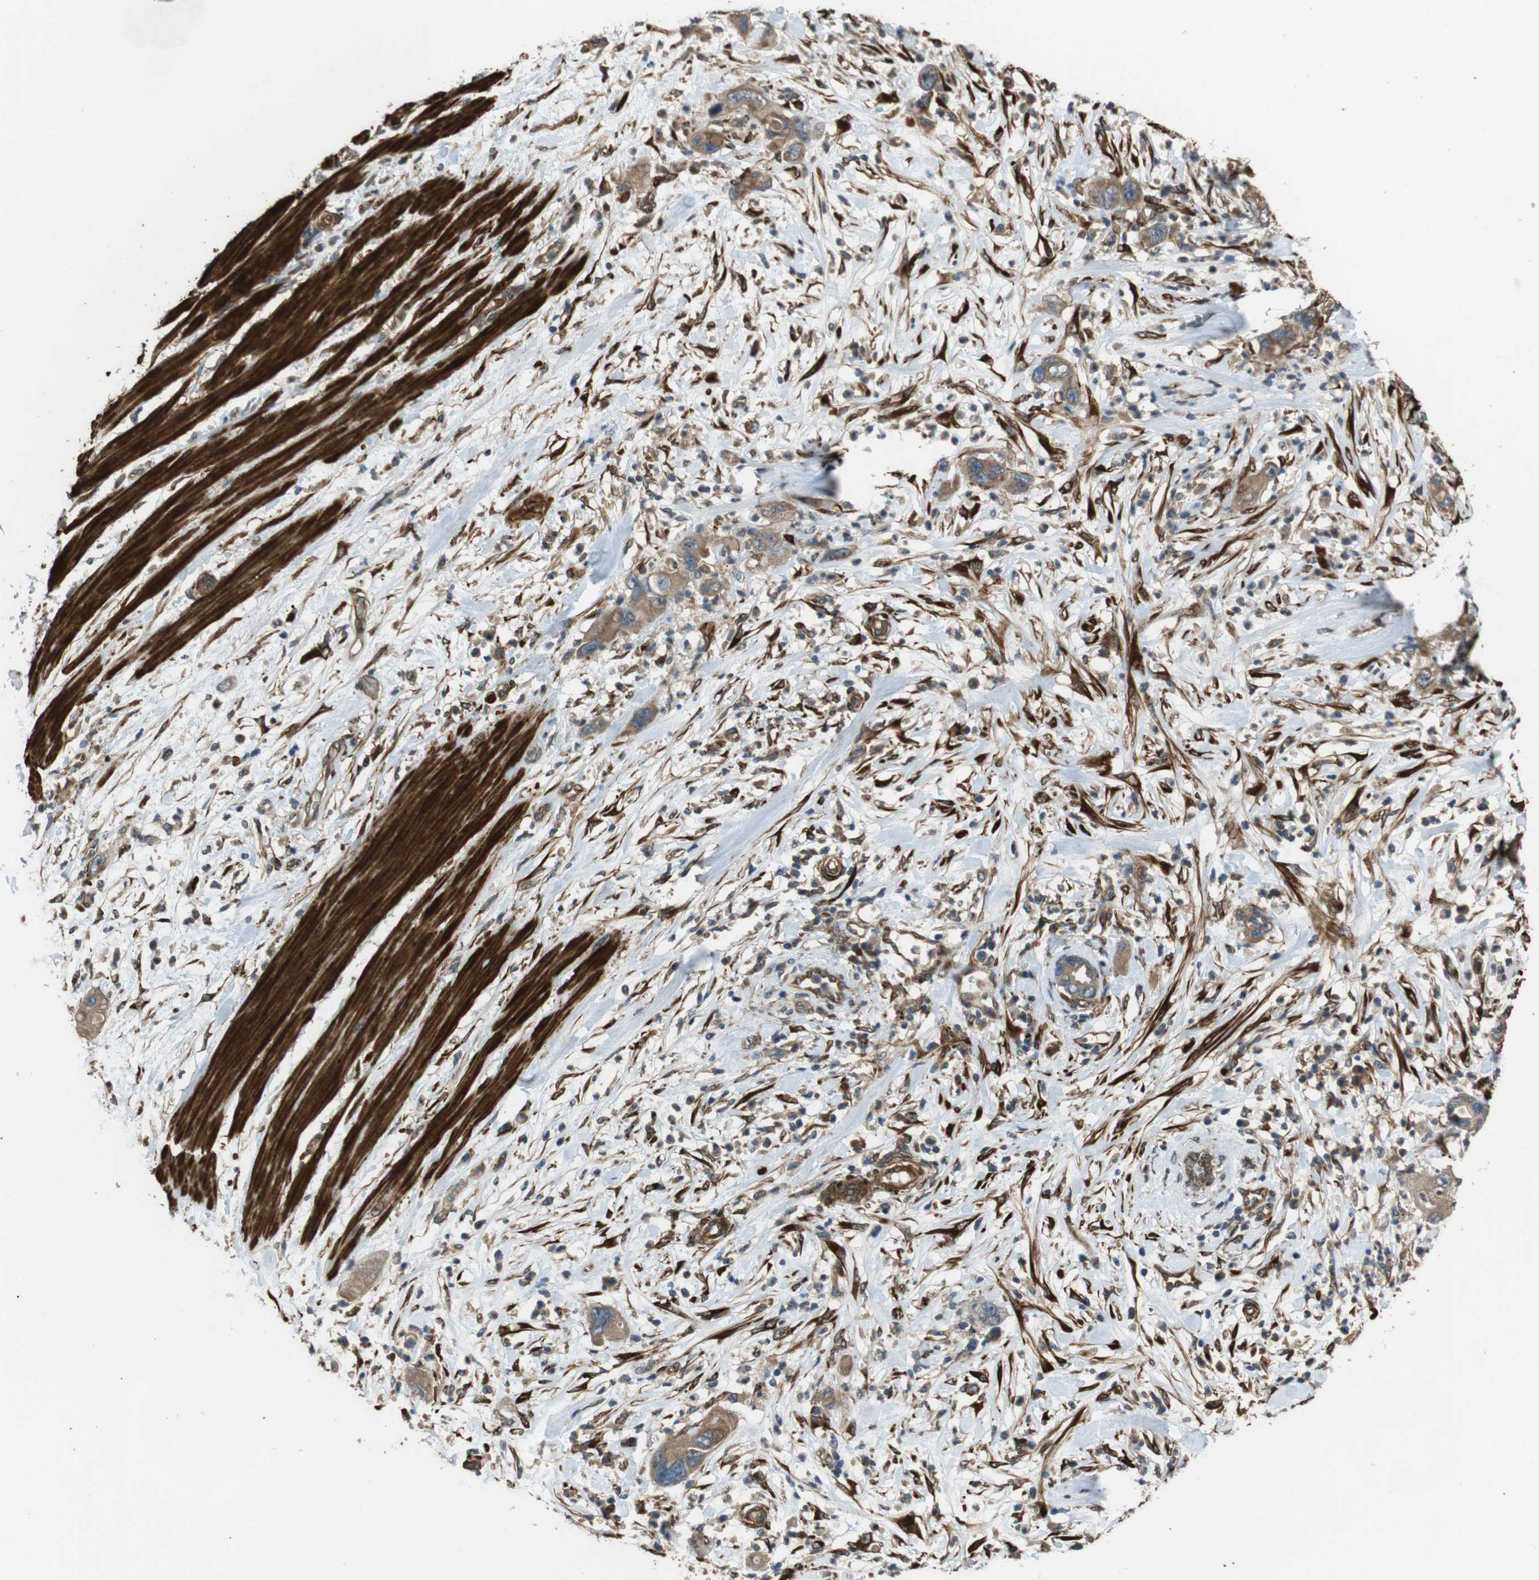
{"staining": {"intensity": "moderate", "quantity": ">75%", "location": "cytoplasmic/membranous"}, "tissue": "pancreatic cancer", "cell_type": "Tumor cells", "image_type": "cancer", "snomed": [{"axis": "morphology", "description": "Adenocarcinoma, NOS"}, {"axis": "topography", "description": "Pancreas"}], "caption": "This is an image of immunohistochemistry (IHC) staining of adenocarcinoma (pancreatic), which shows moderate expression in the cytoplasmic/membranous of tumor cells.", "gene": "MSRB3", "patient": {"sex": "female", "age": 71}}